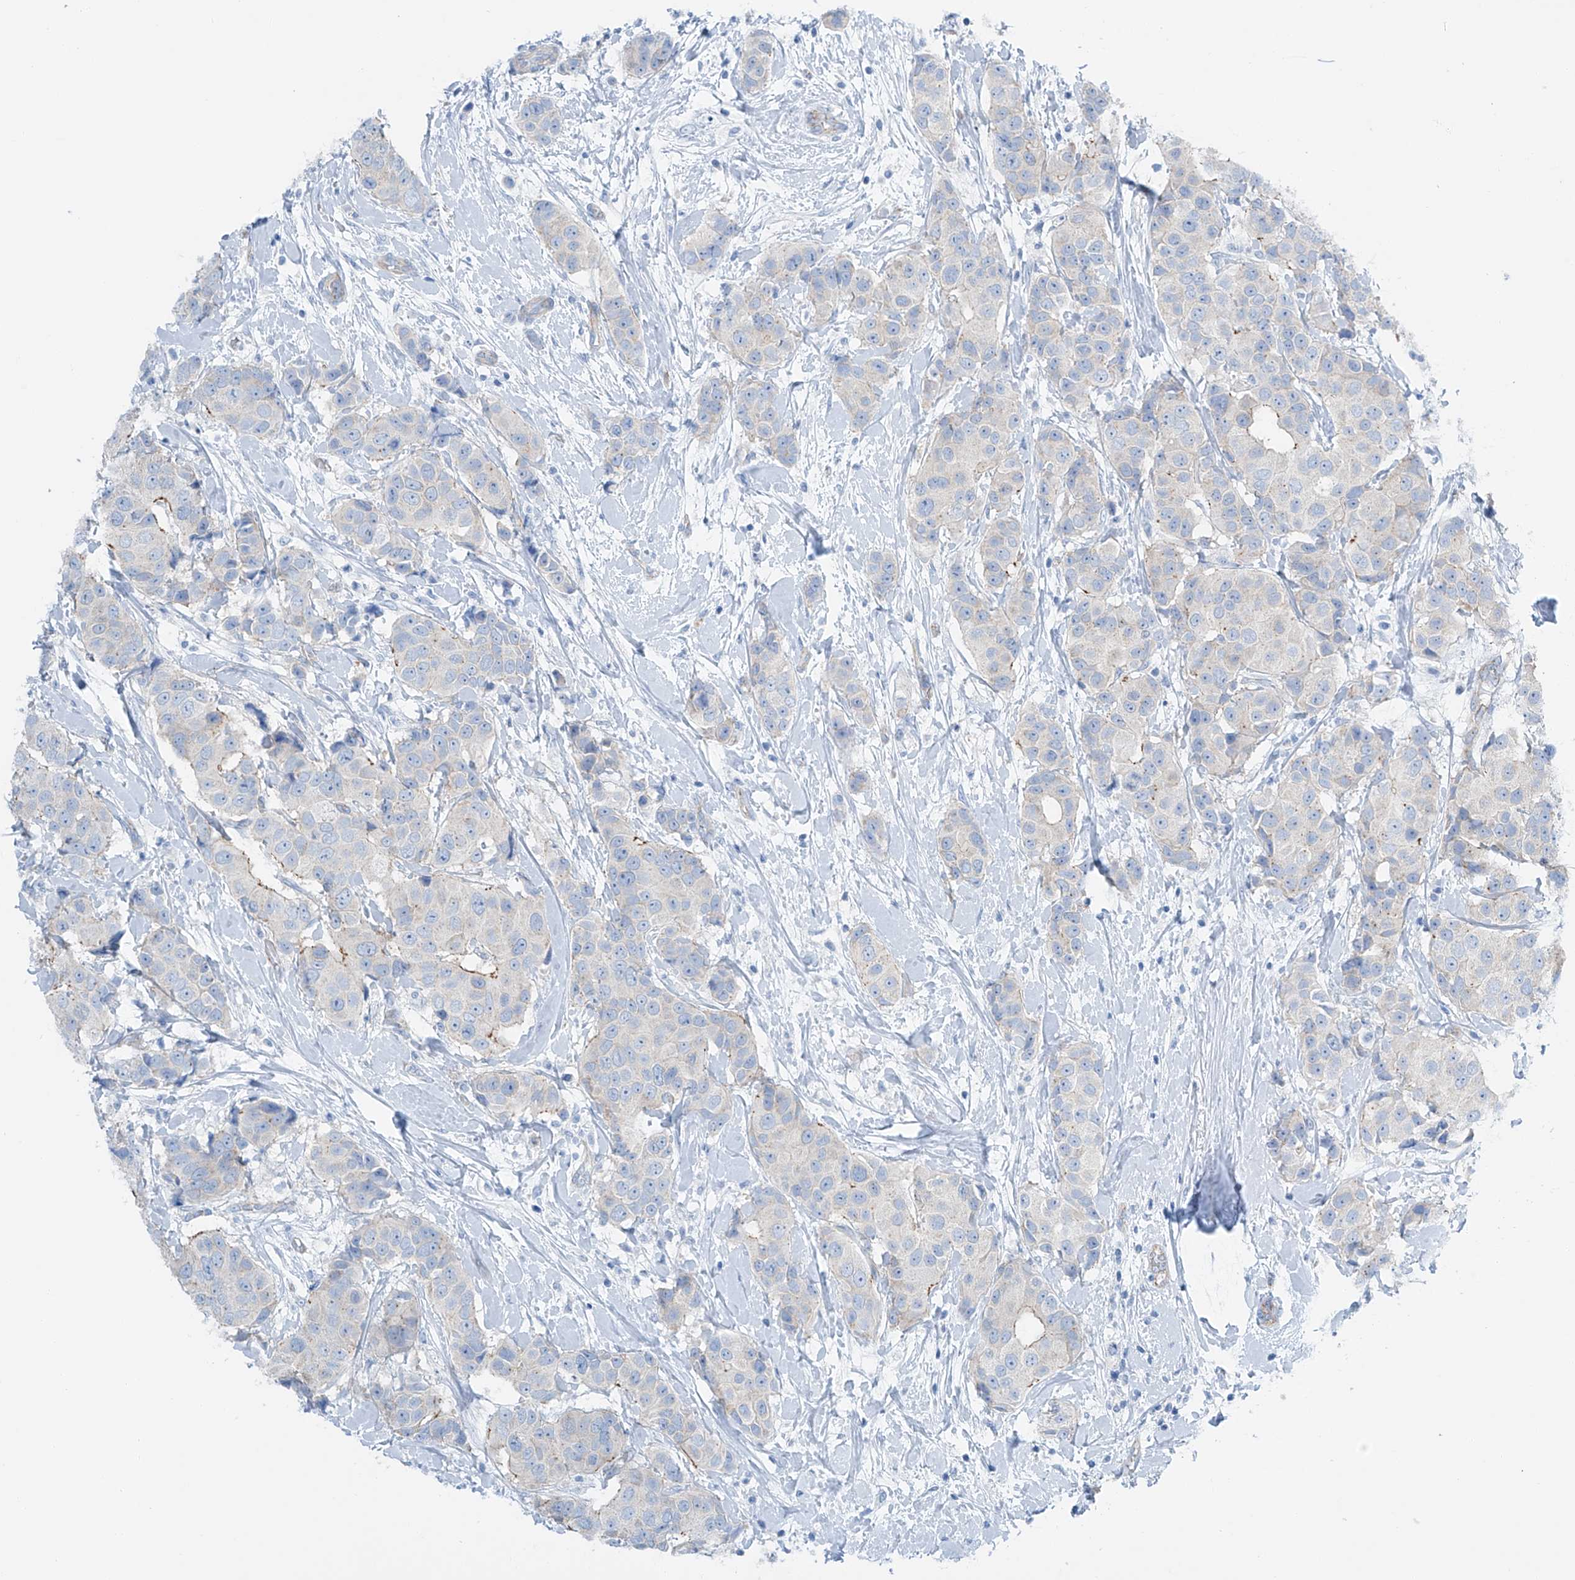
{"staining": {"intensity": "negative", "quantity": "none", "location": "none"}, "tissue": "breast cancer", "cell_type": "Tumor cells", "image_type": "cancer", "snomed": [{"axis": "morphology", "description": "Normal tissue, NOS"}, {"axis": "morphology", "description": "Duct carcinoma"}, {"axis": "topography", "description": "Breast"}], "caption": "DAB (3,3'-diaminobenzidine) immunohistochemical staining of human breast cancer exhibits no significant positivity in tumor cells.", "gene": "MAGI1", "patient": {"sex": "female", "age": 39}}